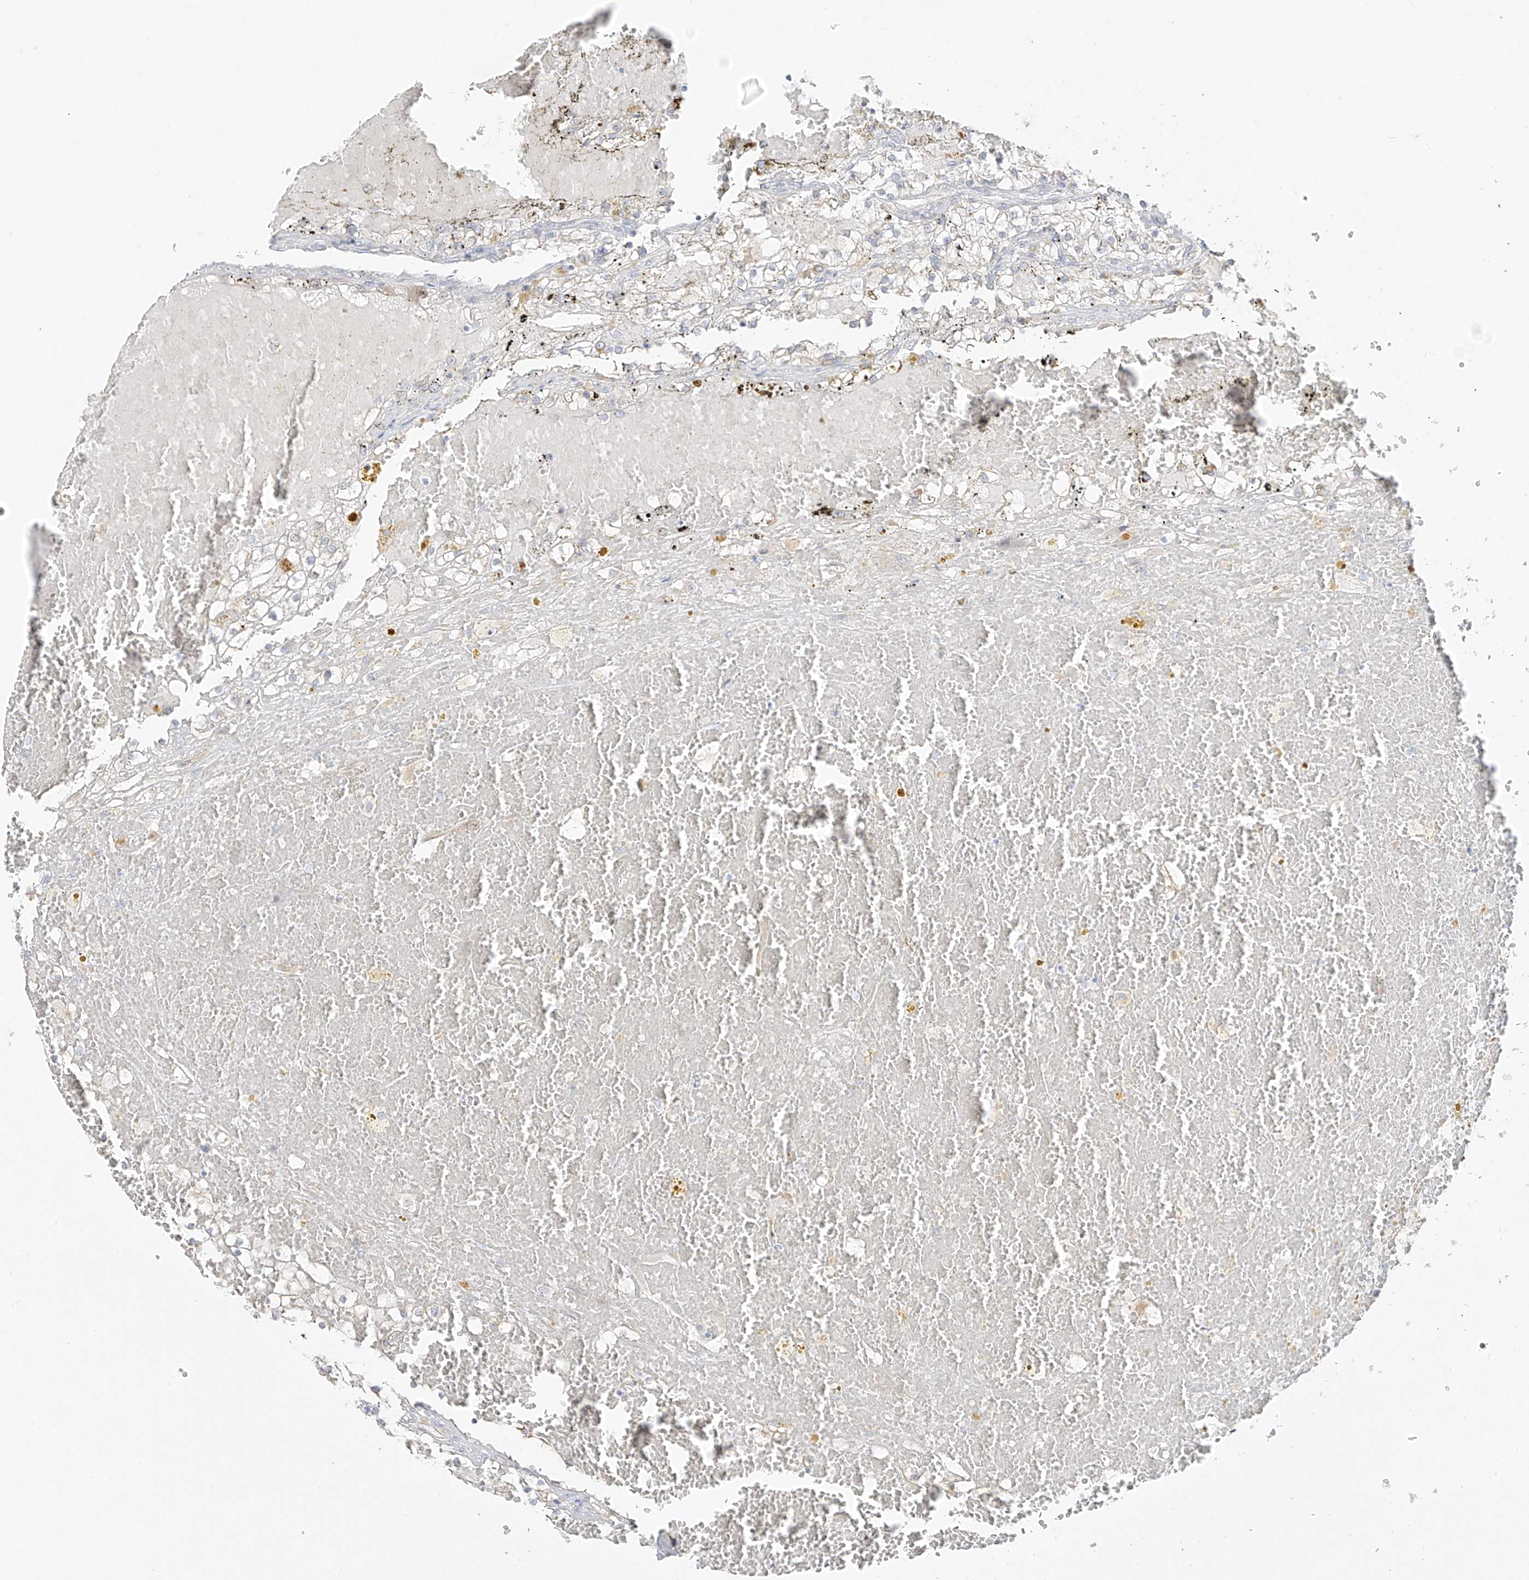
{"staining": {"intensity": "weak", "quantity": "<25%", "location": "cytoplasmic/membranous"}, "tissue": "renal cancer", "cell_type": "Tumor cells", "image_type": "cancer", "snomed": [{"axis": "morphology", "description": "Normal tissue, NOS"}, {"axis": "morphology", "description": "Adenocarcinoma, NOS"}, {"axis": "topography", "description": "Kidney"}], "caption": "IHC image of neoplastic tissue: renal cancer (adenocarcinoma) stained with DAB reveals no significant protein staining in tumor cells. The staining is performed using DAB (3,3'-diaminobenzidine) brown chromogen with nuclei counter-stained in using hematoxylin.", "gene": "DCDC2", "patient": {"sex": "male", "age": 68}}